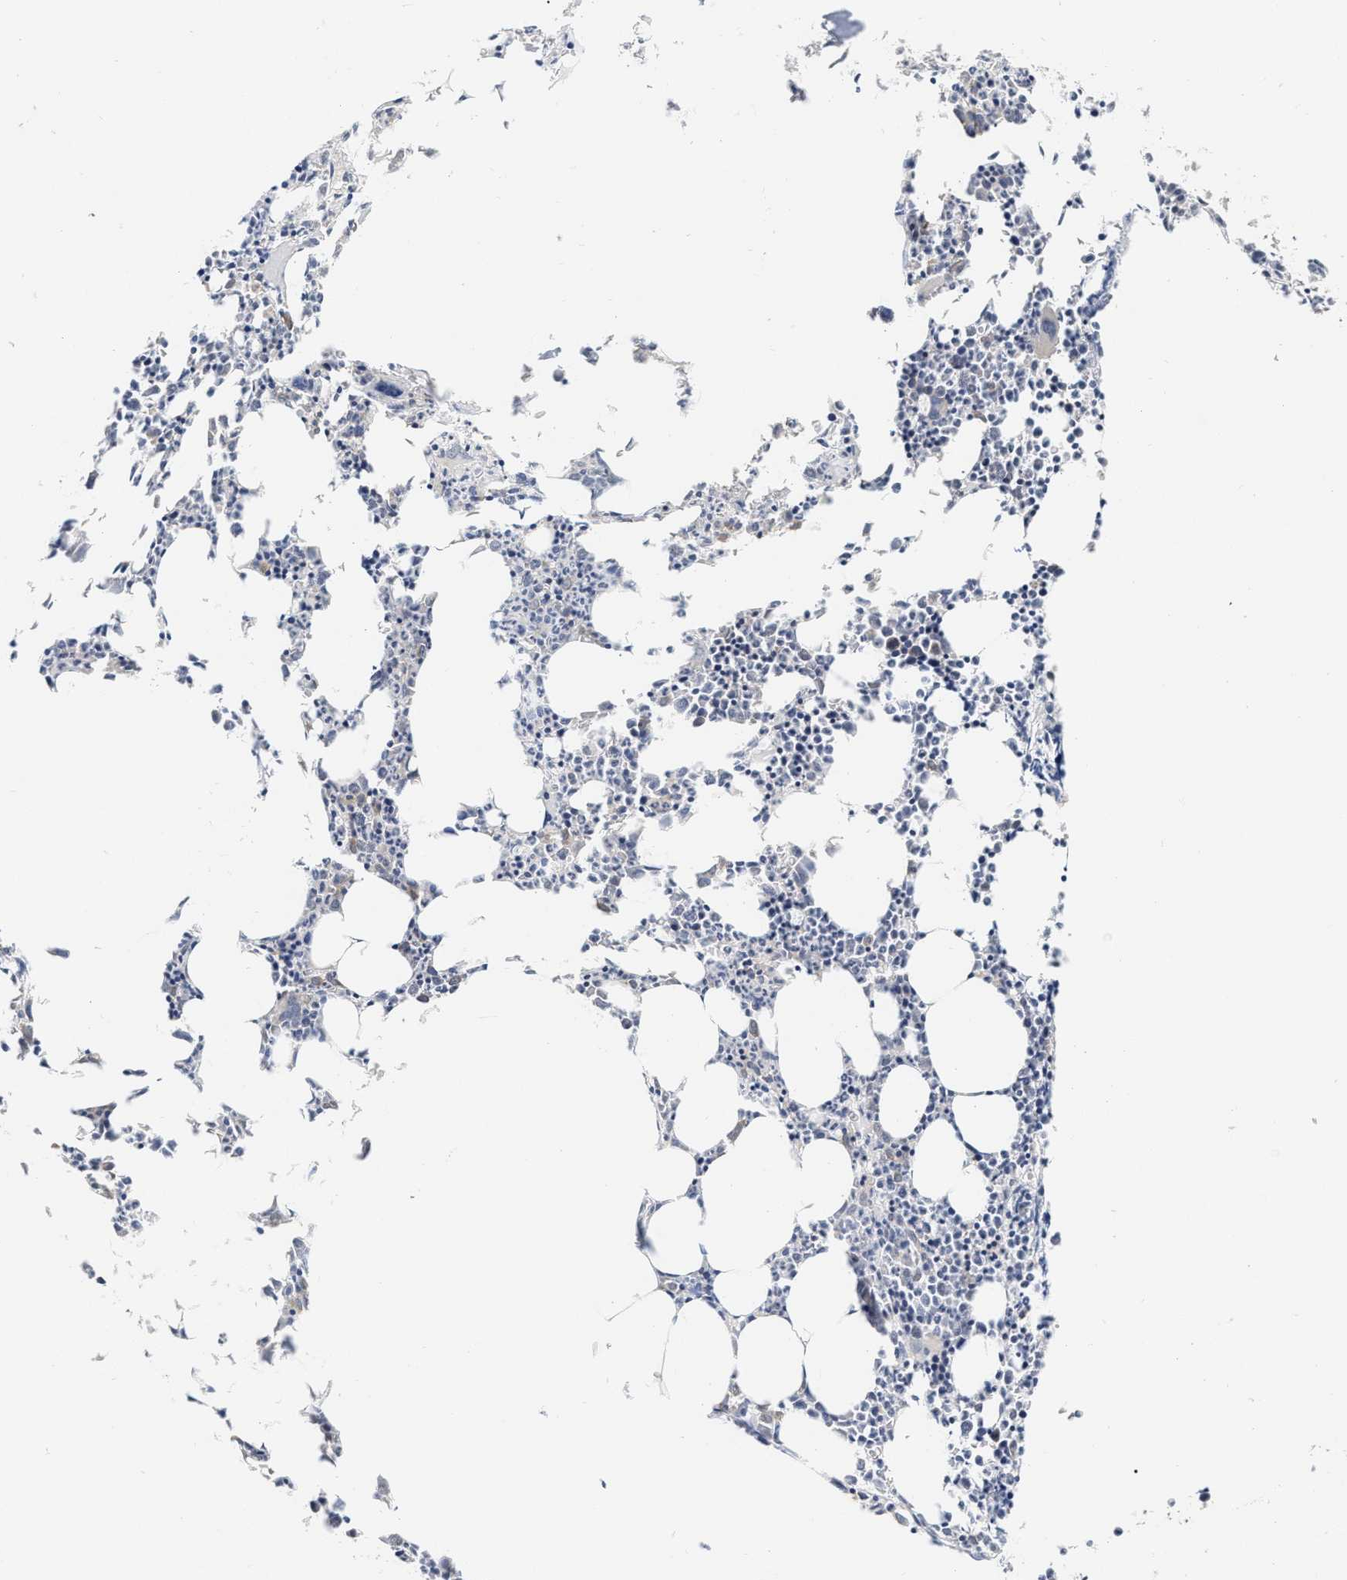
{"staining": {"intensity": "moderate", "quantity": "<25%", "location": "cytoplasmic/membranous"}, "tissue": "bone marrow", "cell_type": "Hematopoietic cells", "image_type": "normal", "snomed": [{"axis": "morphology", "description": "Normal tissue, NOS"}, {"axis": "morphology", "description": "Inflammation, NOS"}, {"axis": "topography", "description": "Bone marrow"}], "caption": "Immunohistochemistry (IHC) image of unremarkable bone marrow: human bone marrow stained using immunohistochemistry demonstrates low levels of moderate protein expression localized specifically in the cytoplasmic/membranous of hematopoietic cells, appearing as a cytoplasmic/membranous brown color.", "gene": "RUVBL1", "patient": {"sex": "female", "age": 40}}